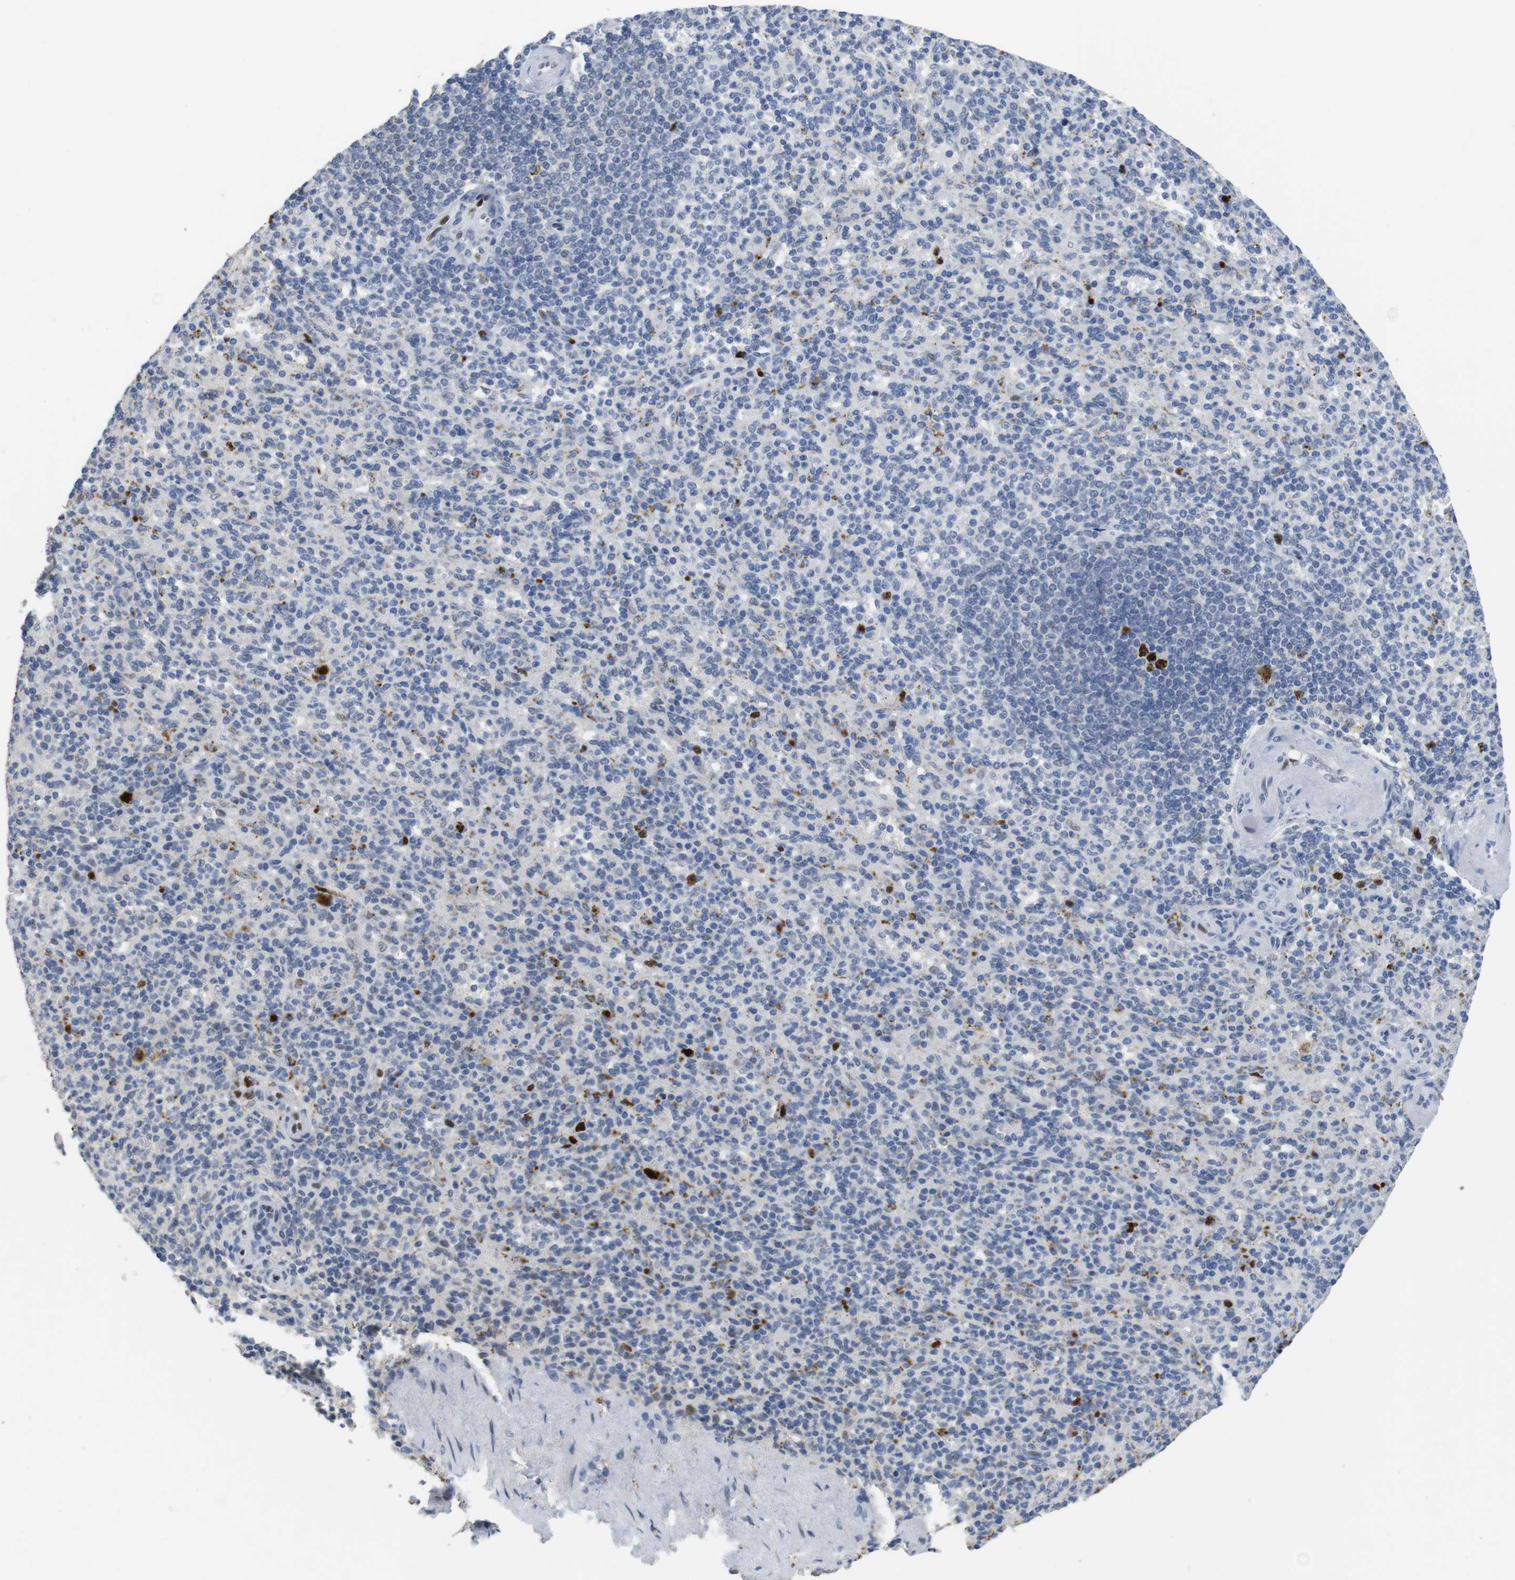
{"staining": {"intensity": "strong", "quantity": "<25%", "location": "nuclear"}, "tissue": "spleen", "cell_type": "Cells in red pulp", "image_type": "normal", "snomed": [{"axis": "morphology", "description": "Normal tissue, NOS"}, {"axis": "topography", "description": "Spleen"}], "caption": "An immunohistochemistry histopathology image of unremarkable tissue is shown. Protein staining in brown shows strong nuclear positivity in spleen within cells in red pulp.", "gene": "KPNA2", "patient": {"sex": "female", "age": 74}}